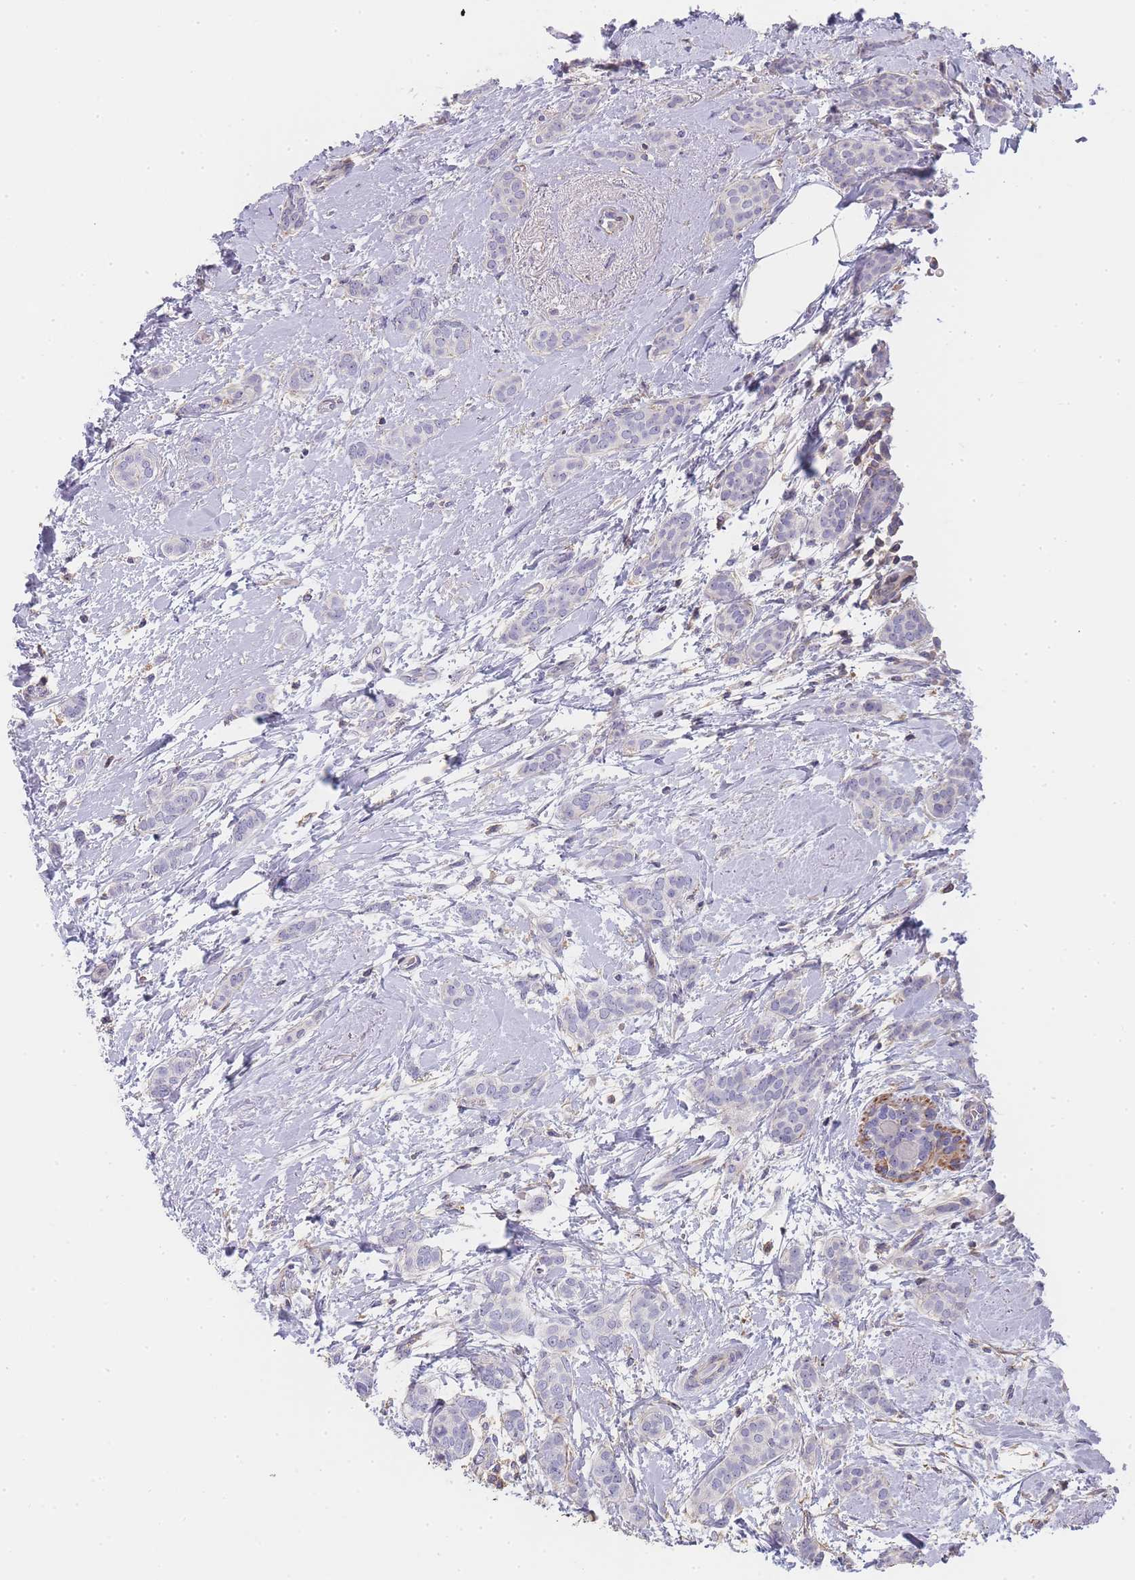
{"staining": {"intensity": "negative", "quantity": "none", "location": "none"}, "tissue": "breast cancer", "cell_type": "Tumor cells", "image_type": "cancer", "snomed": [{"axis": "morphology", "description": "Duct carcinoma"}, {"axis": "topography", "description": "Breast"}], "caption": "The immunohistochemistry (IHC) photomicrograph has no significant expression in tumor cells of breast cancer tissue.", "gene": "NOP14", "patient": {"sex": "female", "age": 72}}